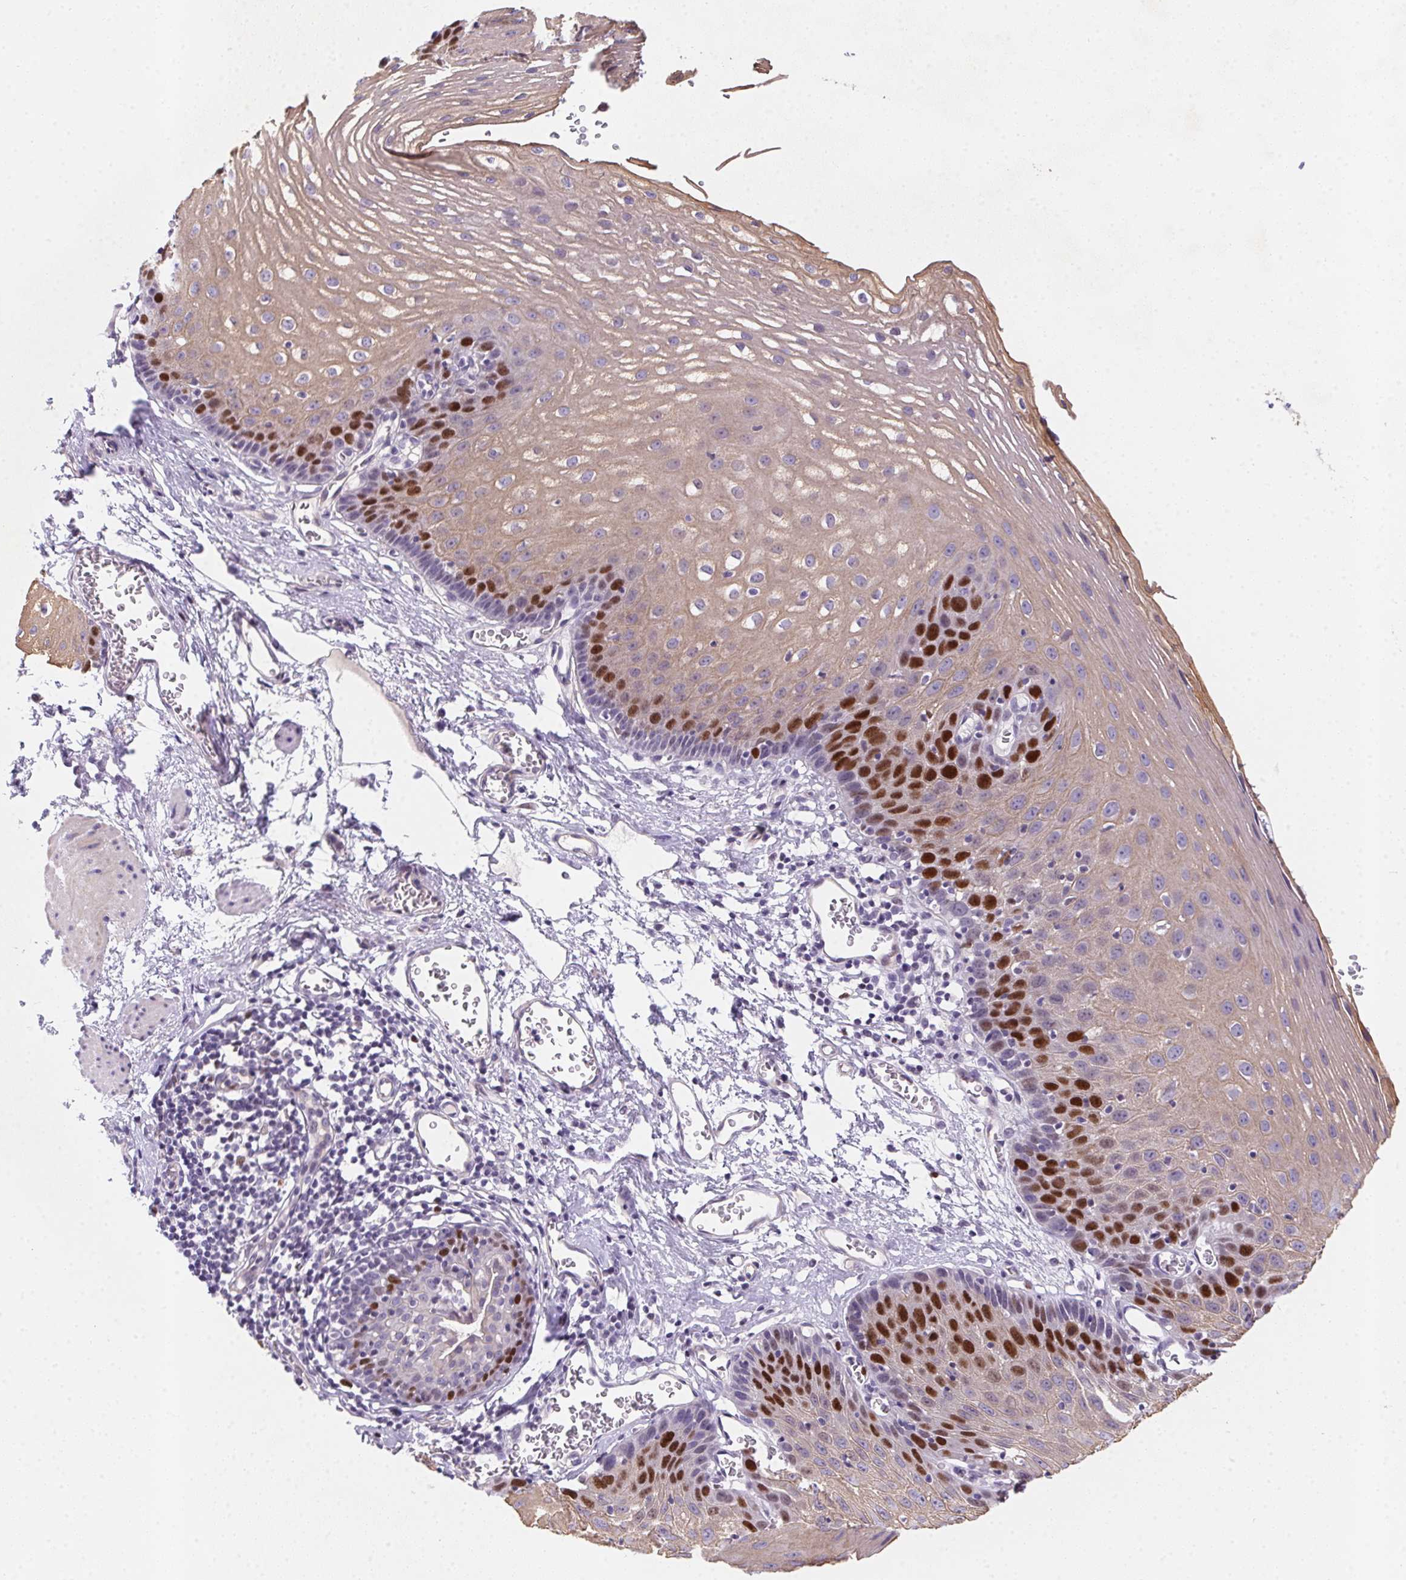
{"staining": {"intensity": "strong", "quantity": "<25%", "location": "nuclear"}, "tissue": "esophagus", "cell_type": "Squamous epithelial cells", "image_type": "normal", "snomed": [{"axis": "morphology", "description": "Normal tissue, NOS"}, {"axis": "topography", "description": "Esophagus"}], "caption": "IHC micrograph of normal esophagus: human esophagus stained using immunohistochemistry demonstrates medium levels of strong protein expression localized specifically in the nuclear of squamous epithelial cells, appearing as a nuclear brown color.", "gene": "HELLS", "patient": {"sex": "male", "age": 72}}